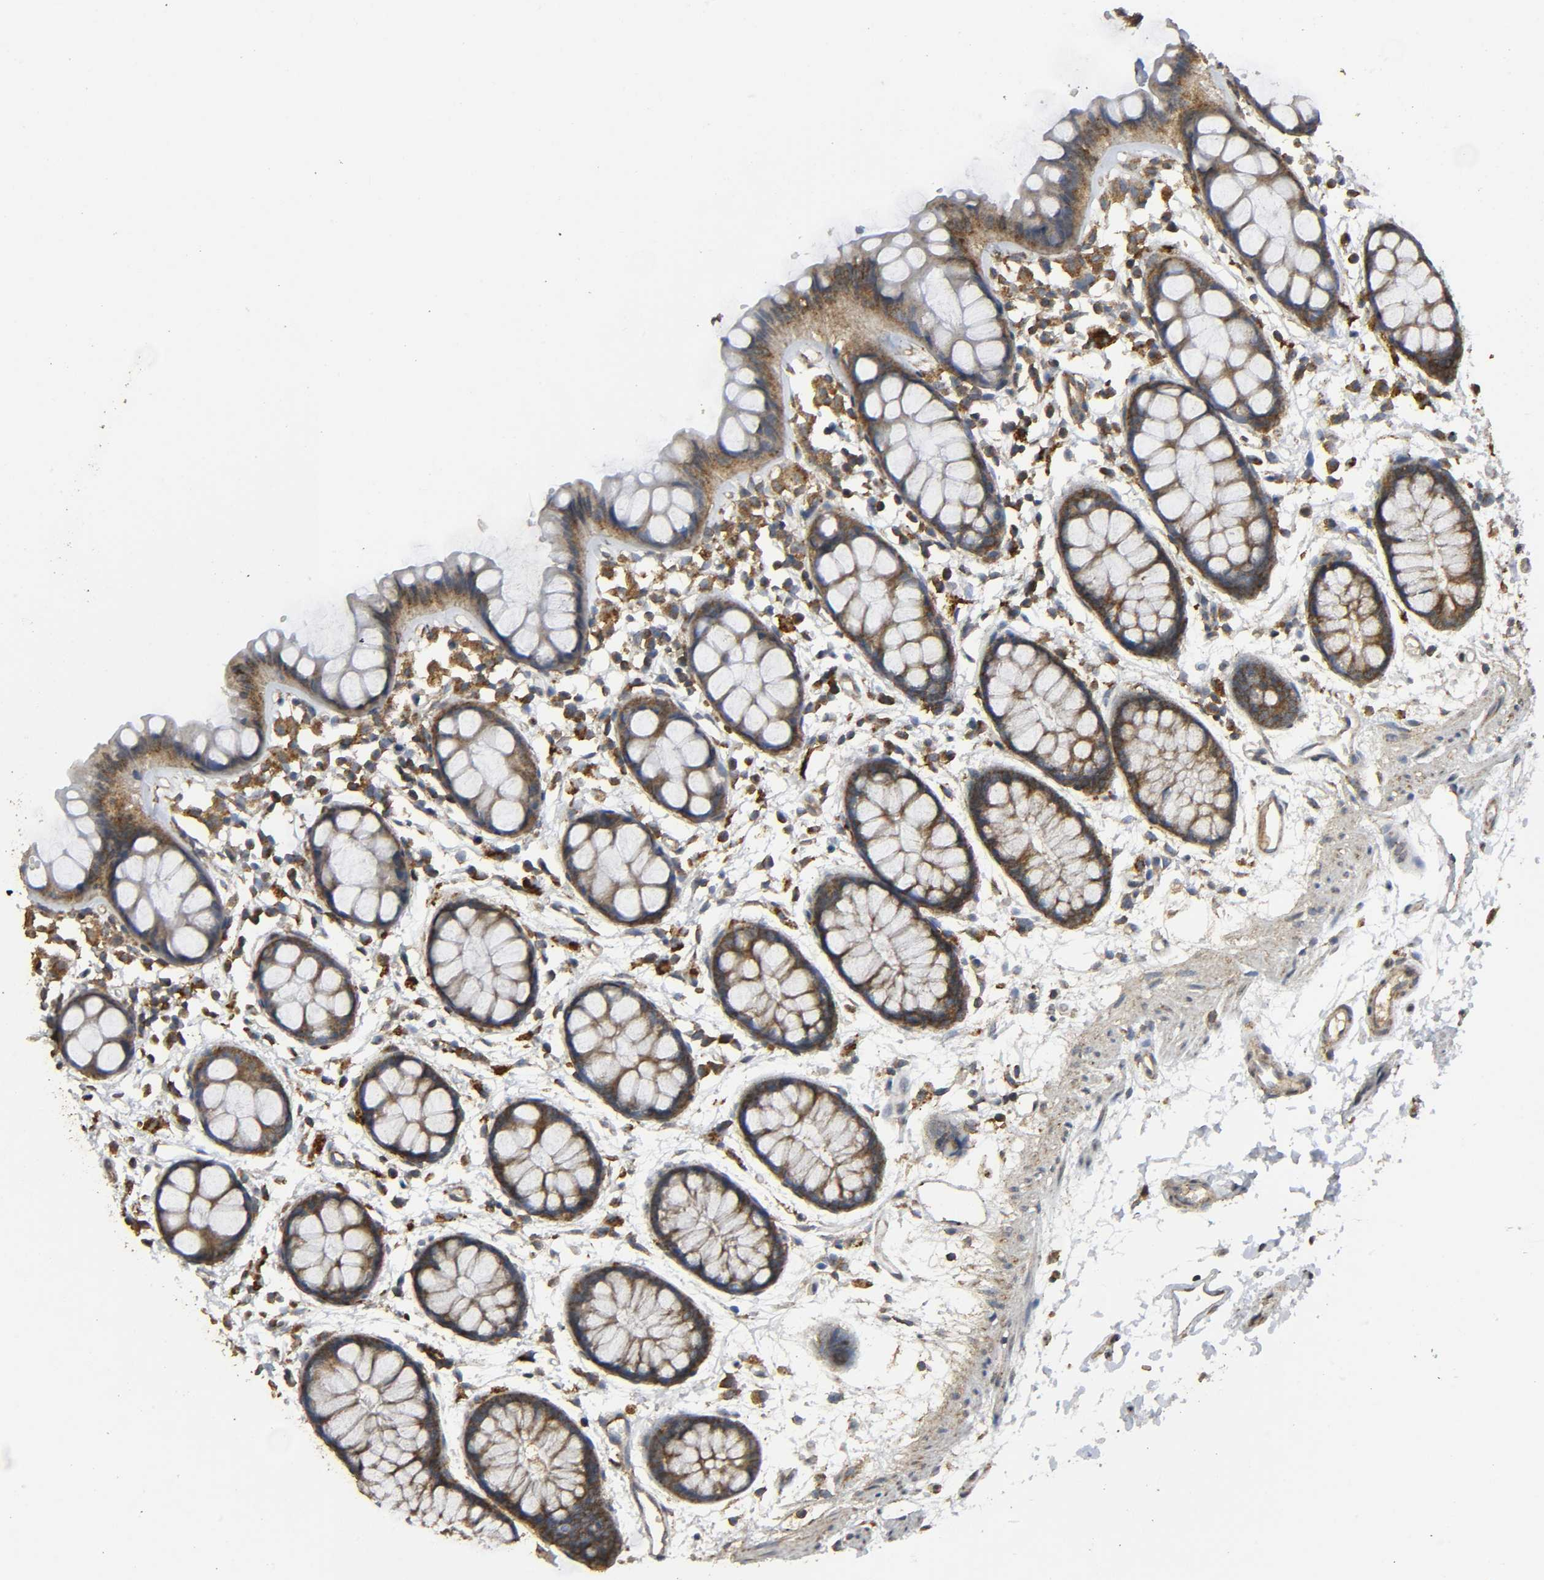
{"staining": {"intensity": "strong", "quantity": ">75%", "location": "cytoplasmic/membranous"}, "tissue": "rectum", "cell_type": "Glandular cells", "image_type": "normal", "snomed": [{"axis": "morphology", "description": "Normal tissue, NOS"}, {"axis": "topography", "description": "Rectum"}], "caption": "DAB immunohistochemical staining of unremarkable human rectum displays strong cytoplasmic/membranous protein positivity in approximately >75% of glandular cells. Nuclei are stained in blue.", "gene": "DDX6", "patient": {"sex": "female", "age": 66}}